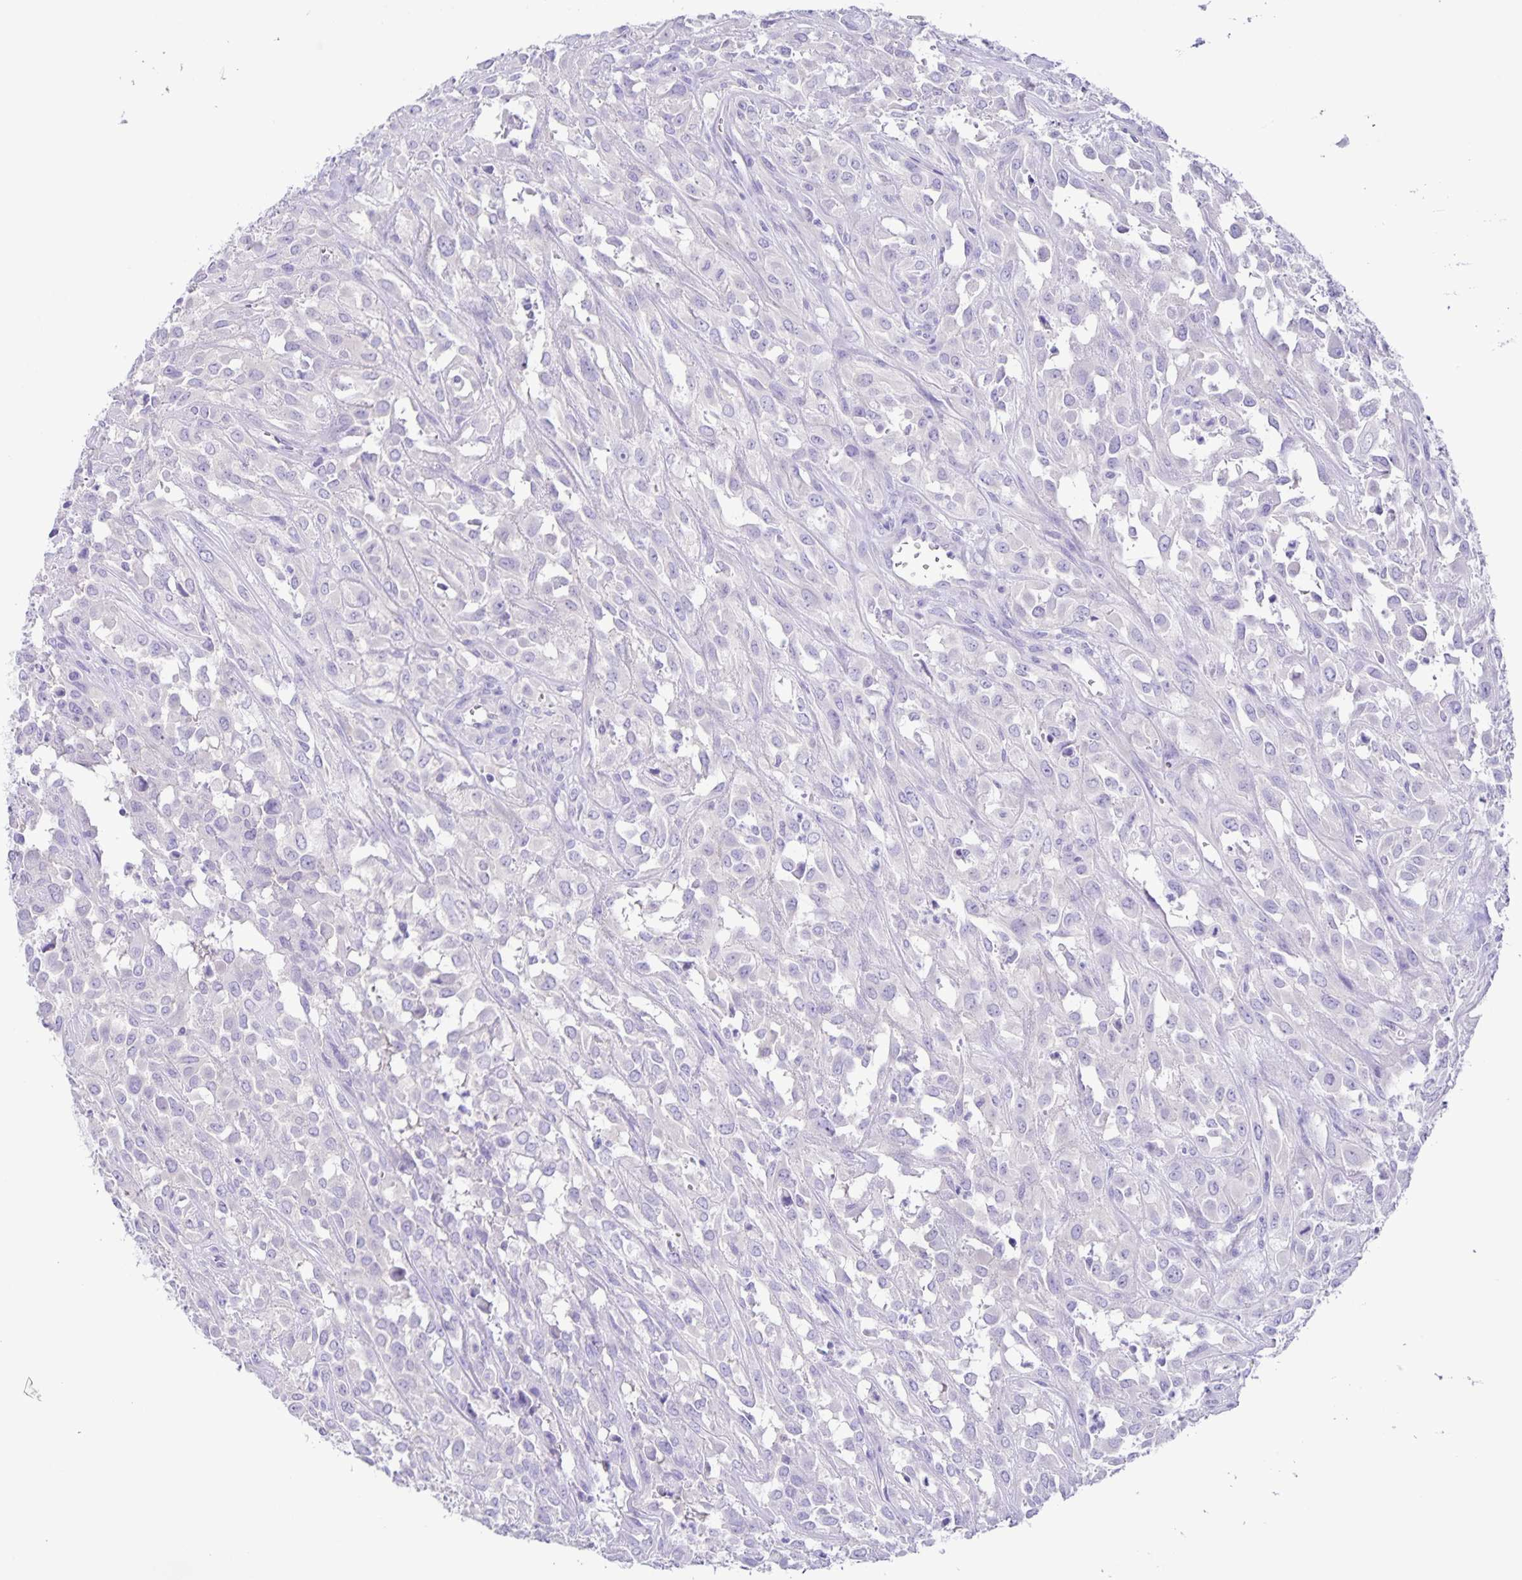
{"staining": {"intensity": "negative", "quantity": "none", "location": "none"}, "tissue": "urothelial cancer", "cell_type": "Tumor cells", "image_type": "cancer", "snomed": [{"axis": "morphology", "description": "Urothelial carcinoma, High grade"}, {"axis": "topography", "description": "Urinary bladder"}], "caption": "Human urothelial cancer stained for a protein using IHC reveals no staining in tumor cells.", "gene": "CAPSL", "patient": {"sex": "male", "age": 67}}